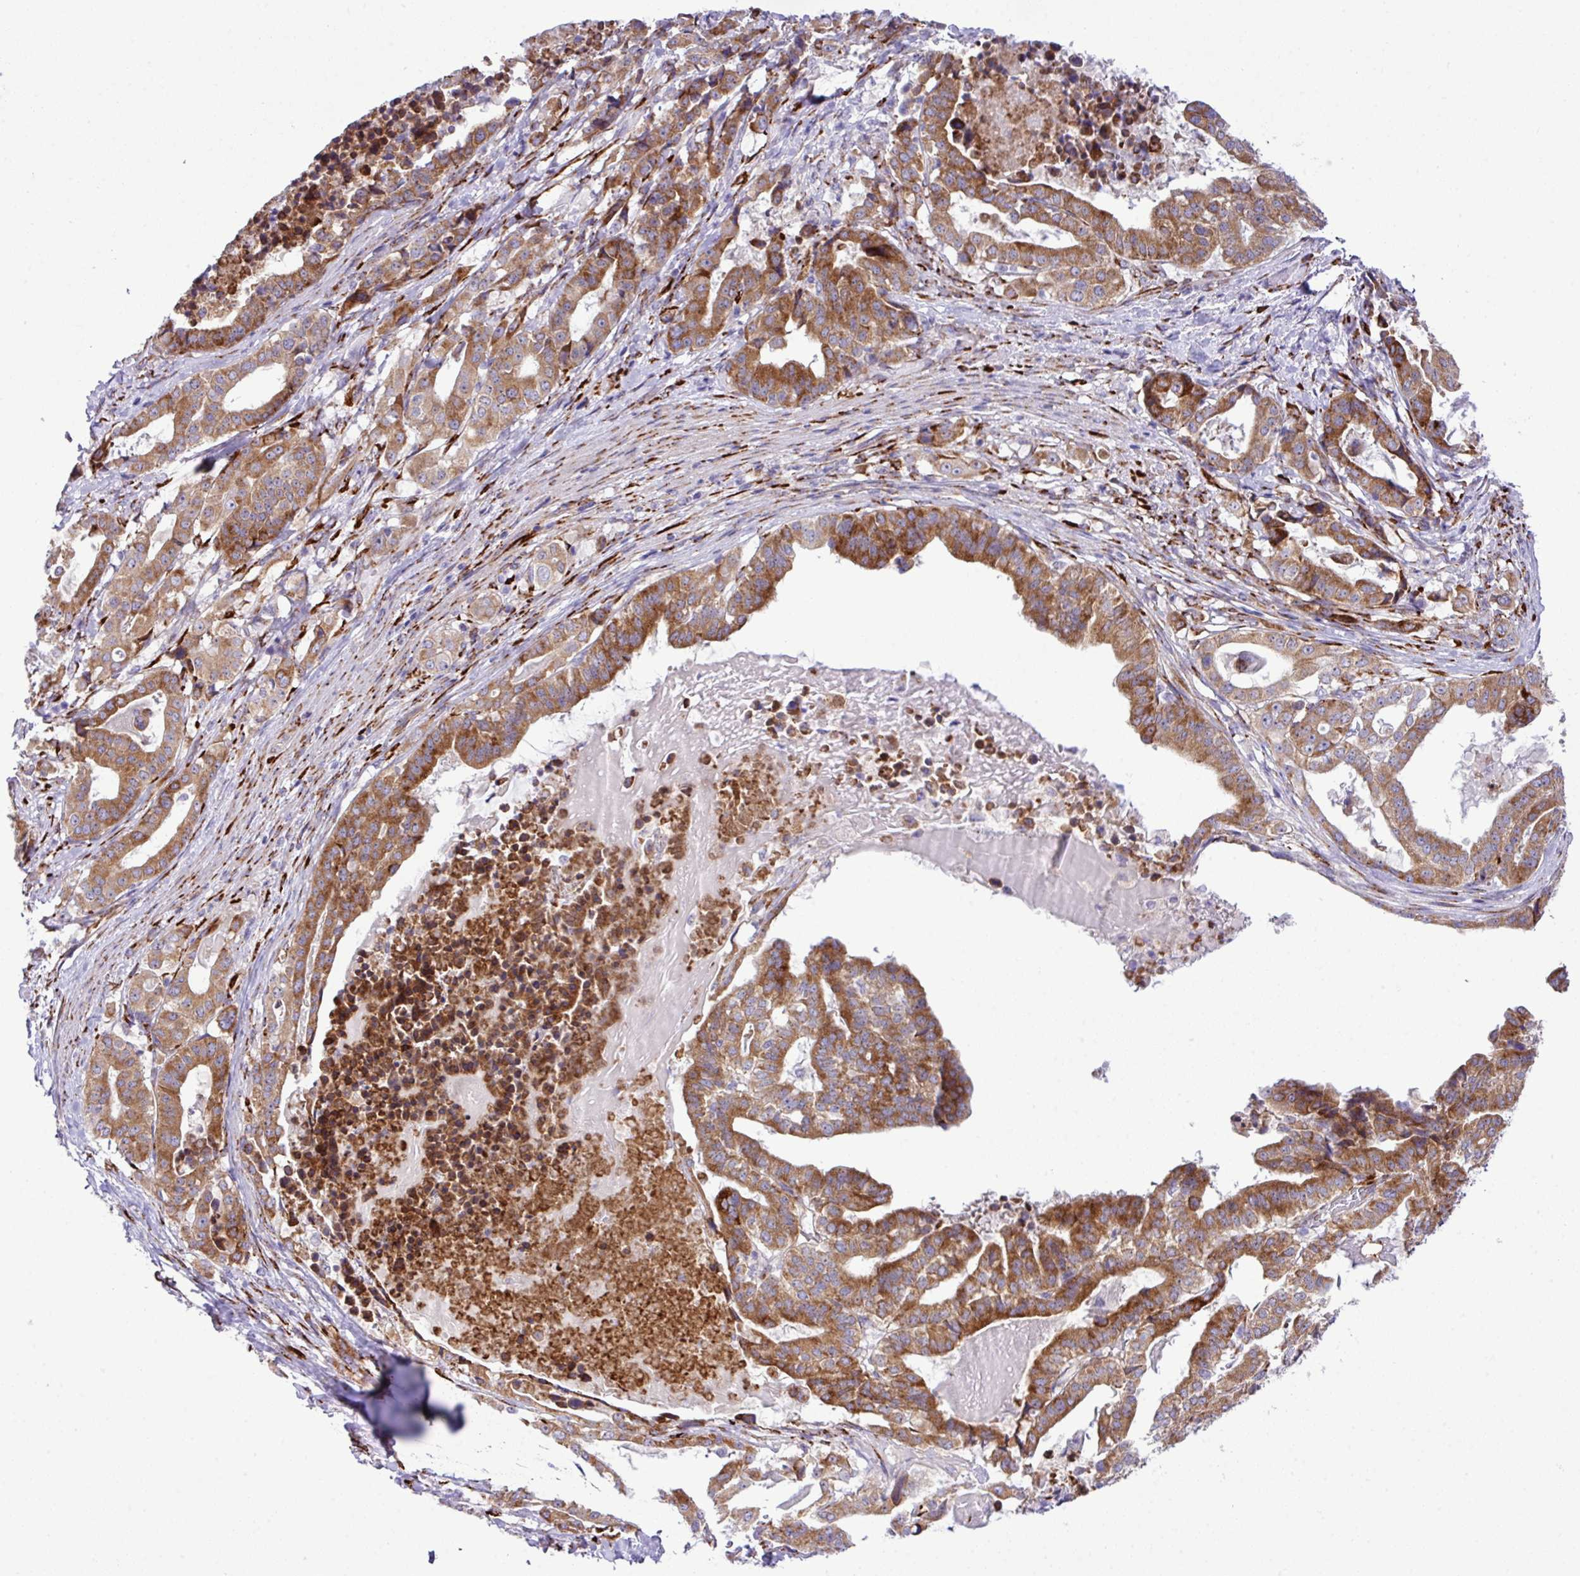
{"staining": {"intensity": "moderate", "quantity": ">75%", "location": "cytoplasmic/membranous"}, "tissue": "stomach cancer", "cell_type": "Tumor cells", "image_type": "cancer", "snomed": [{"axis": "morphology", "description": "Adenocarcinoma, NOS"}, {"axis": "topography", "description": "Stomach"}], "caption": "Immunohistochemical staining of human stomach adenocarcinoma exhibits moderate cytoplasmic/membranous protein expression in about >75% of tumor cells.", "gene": "CFAP97", "patient": {"sex": "male", "age": 48}}